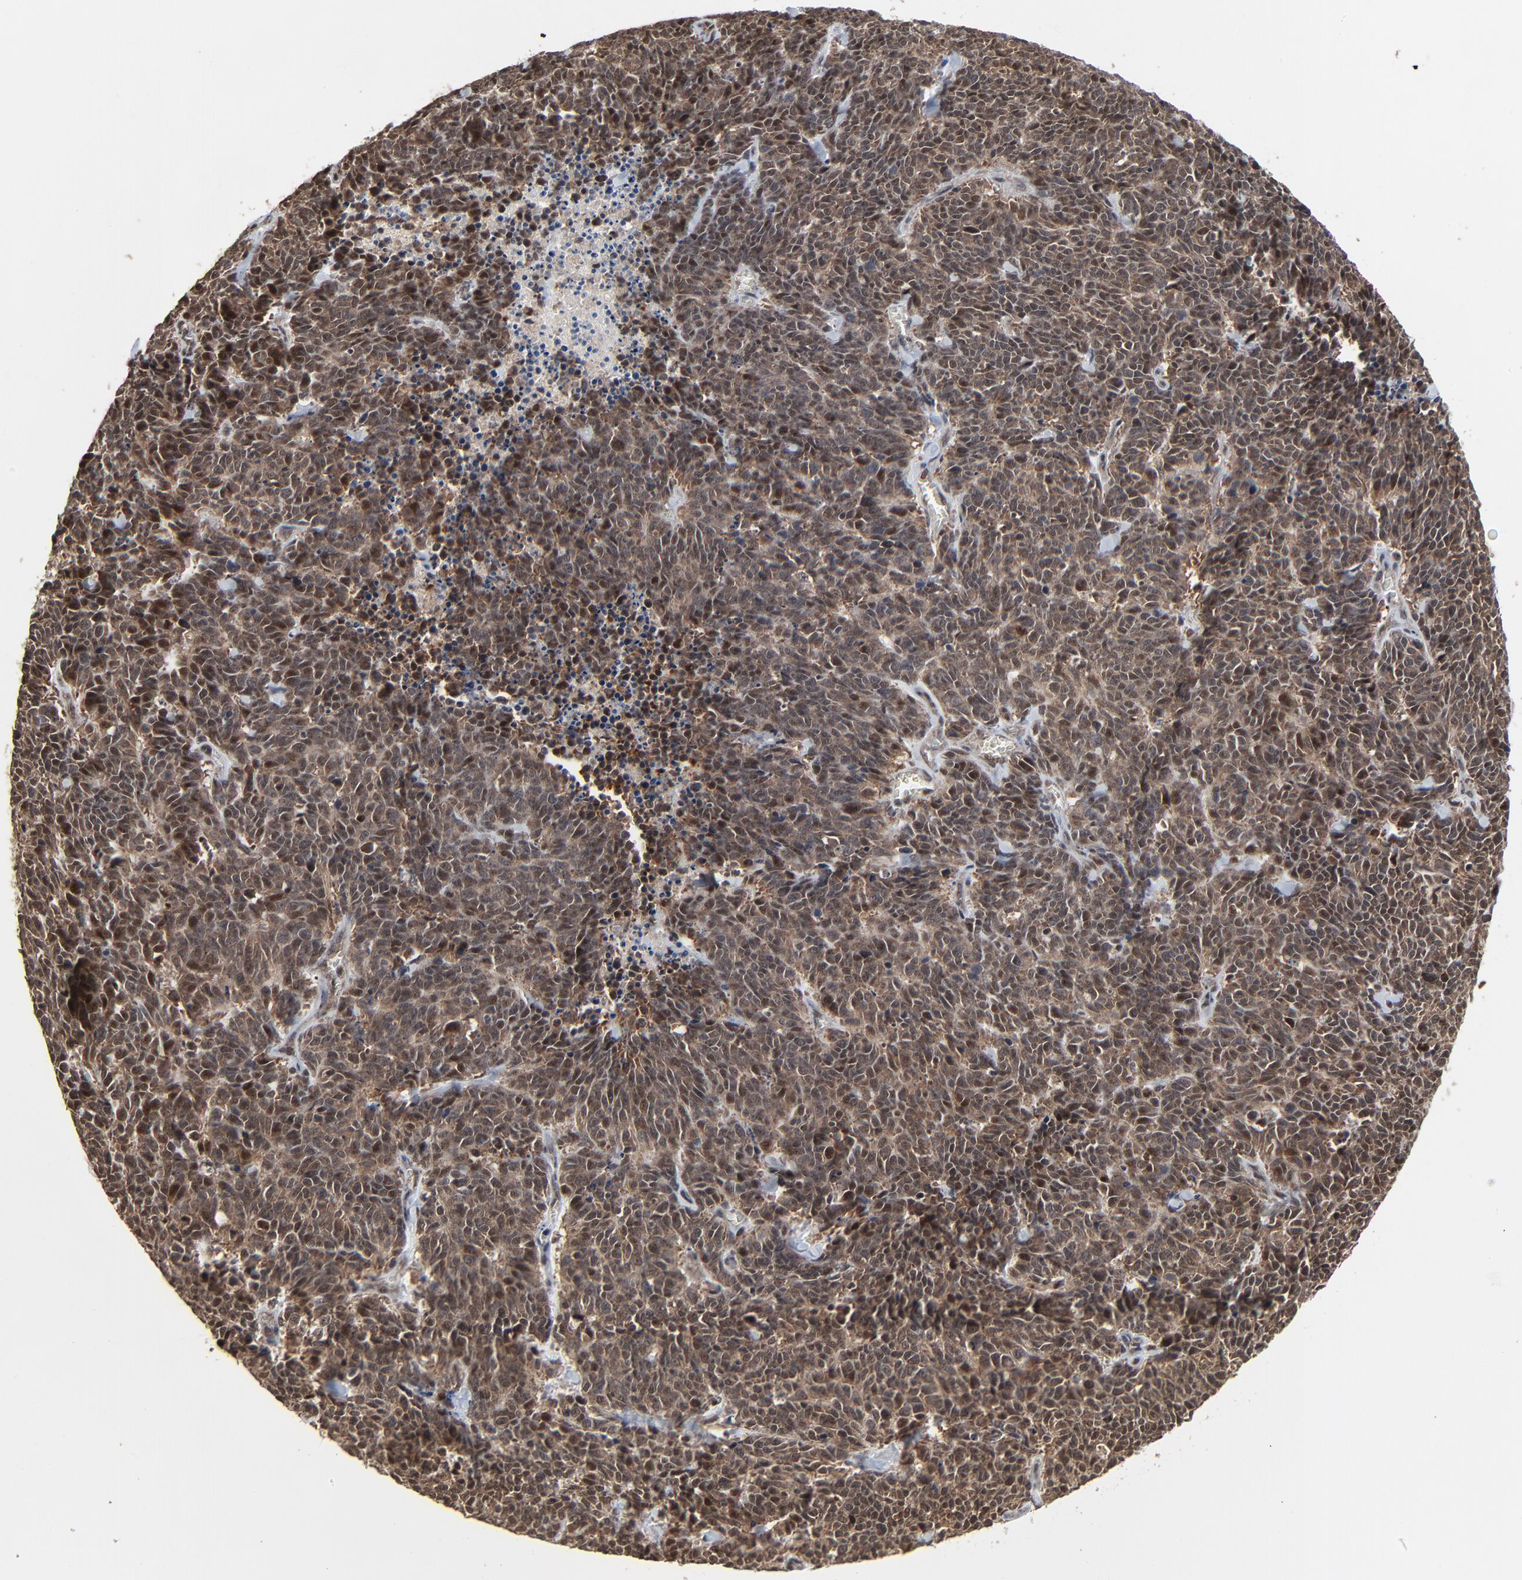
{"staining": {"intensity": "weak", "quantity": ">75%", "location": "cytoplasmic/membranous,nuclear"}, "tissue": "lung cancer", "cell_type": "Tumor cells", "image_type": "cancer", "snomed": [{"axis": "morphology", "description": "Neoplasm, malignant, NOS"}, {"axis": "topography", "description": "Lung"}], "caption": "Lung cancer stained with a protein marker demonstrates weak staining in tumor cells.", "gene": "RHOJ", "patient": {"sex": "female", "age": 58}}